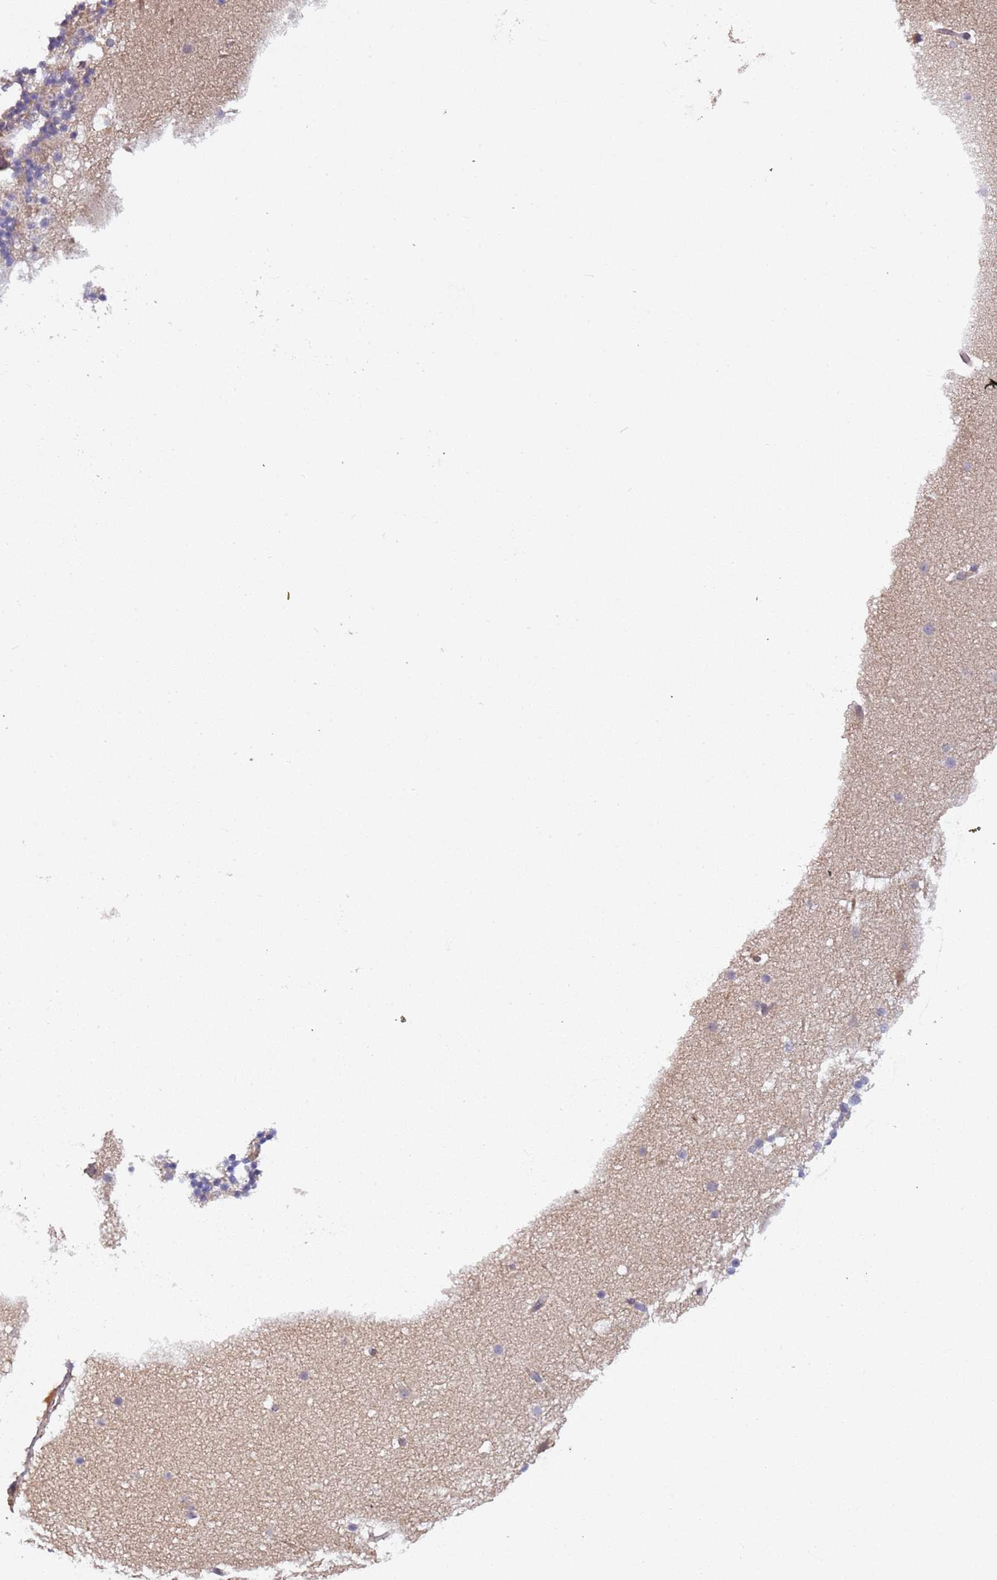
{"staining": {"intensity": "moderate", "quantity": "<25%", "location": "cytoplasmic/membranous"}, "tissue": "cerebellum", "cell_type": "Cells in granular layer", "image_type": "normal", "snomed": [{"axis": "morphology", "description": "Normal tissue, NOS"}, {"axis": "topography", "description": "Cerebellum"}], "caption": "Protein expression analysis of benign cerebellum displays moderate cytoplasmic/membranous staining in approximately <25% of cells in granular layer. (DAB (3,3'-diaminobenzidine) IHC with brightfield microscopy, high magnification).", "gene": "KANSL1L", "patient": {"sex": "male", "age": 57}}